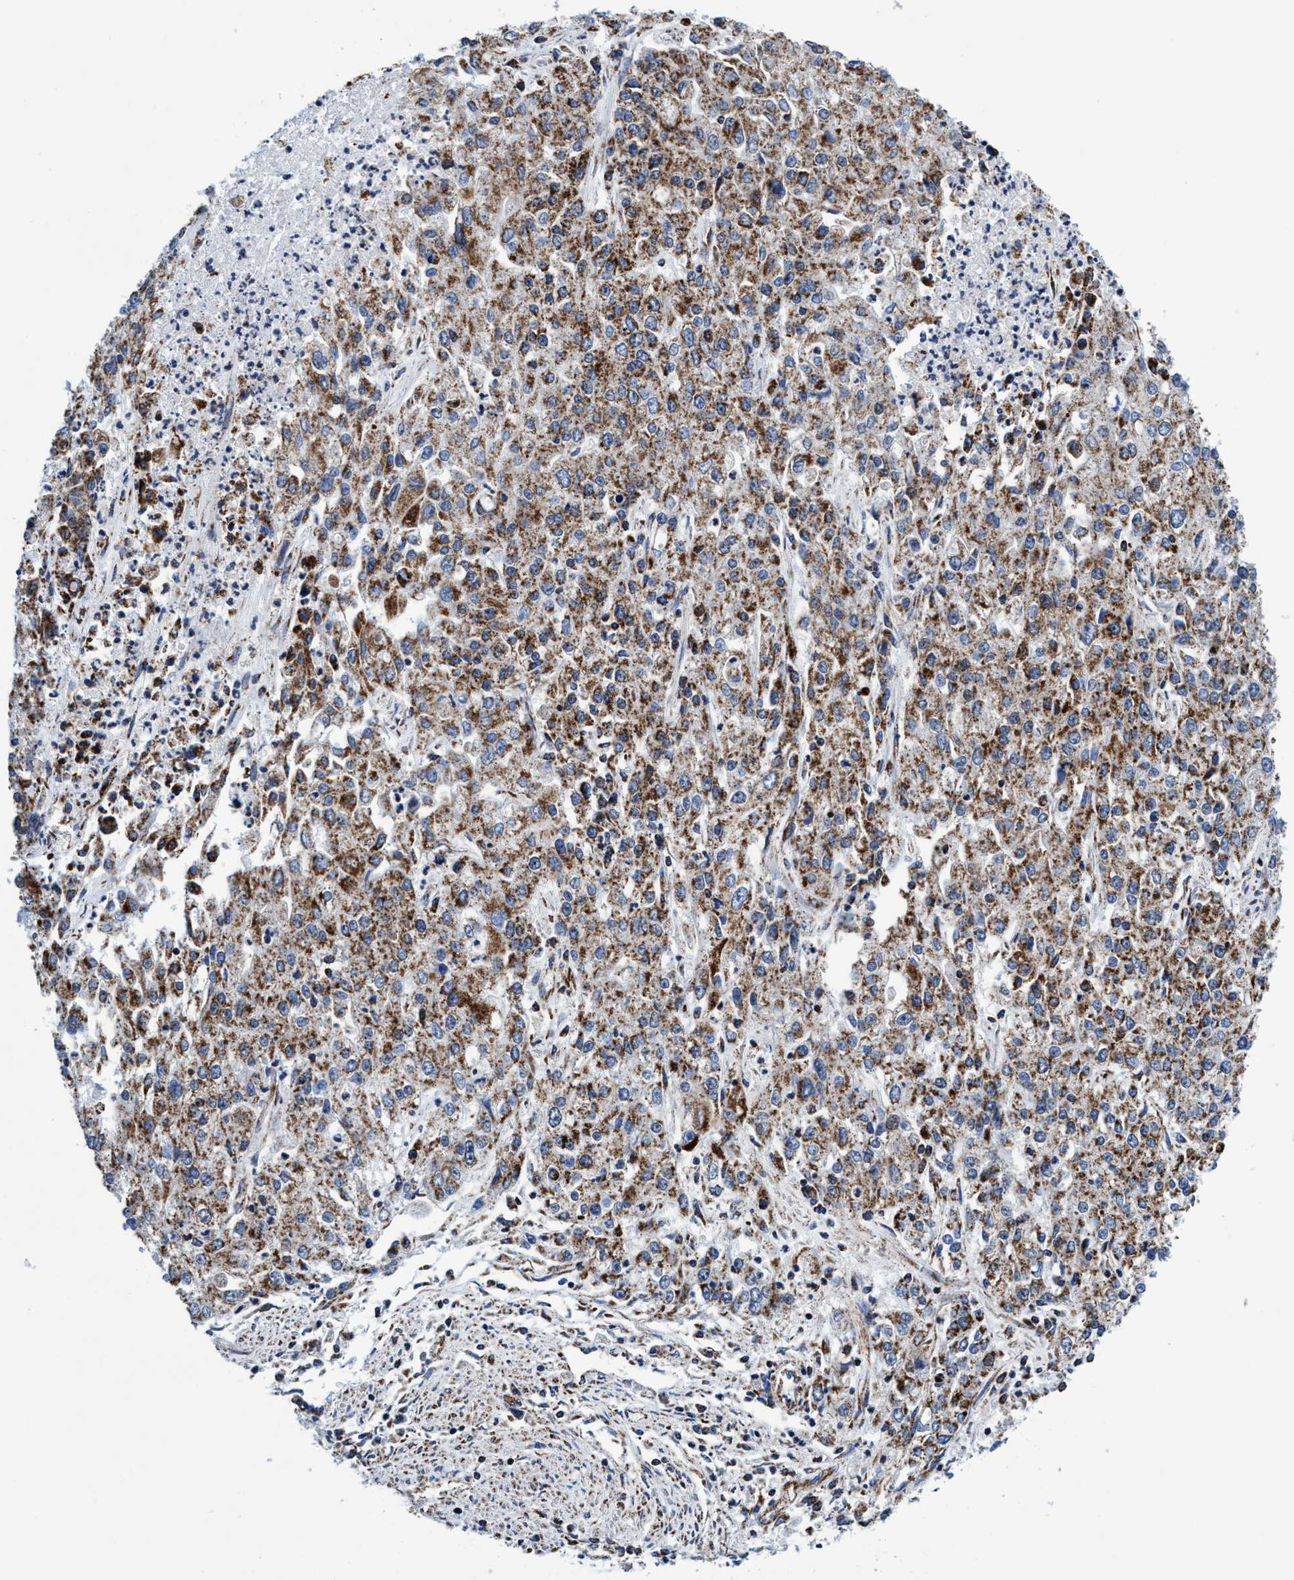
{"staining": {"intensity": "moderate", "quantity": ">75%", "location": "cytoplasmic/membranous"}, "tissue": "endometrial cancer", "cell_type": "Tumor cells", "image_type": "cancer", "snomed": [{"axis": "morphology", "description": "Adenocarcinoma, NOS"}, {"axis": "topography", "description": "Endometrium"}], "caption": "Protein expression analysis of human adenocarcinoma (endometrial) reveals moderate cytoplasmic/membranous staining in approximately >75% of tumor cells.", "gene": "AGAP2", "patient": {"sex": "female", "age": 49}}